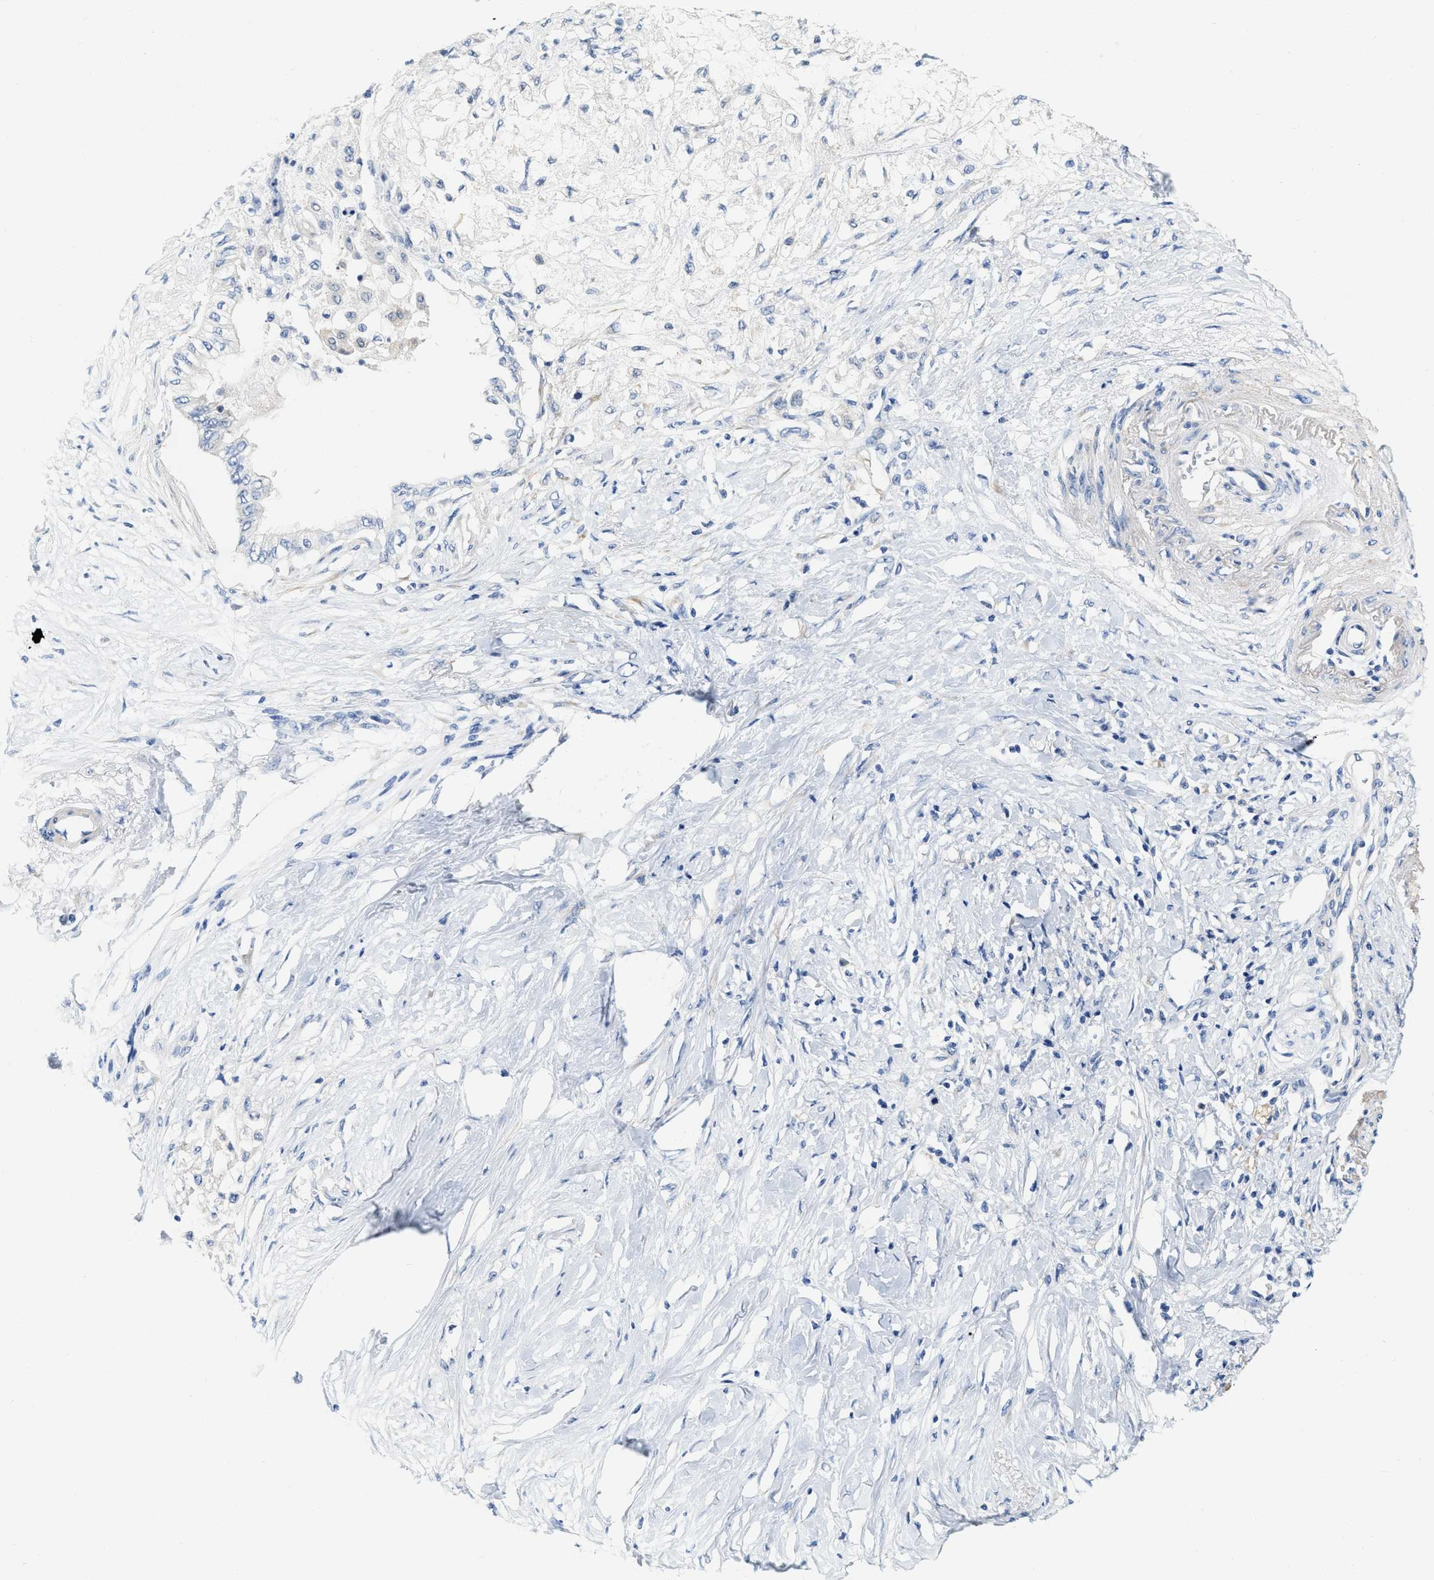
{"staining": {"intensity": "negative", "quantity": "none", "location": "none"}, "tissue": "pancreatic cancer", "cell_type": "Tumor cells", "image_type": "cancer", "snomed": [{"axis": "morphology", "description": "Normal tissue, NOS"}, {"axis": "morphology", "description": "Adenocarcinoma, NOS"}, {"axis": "topography", "description": "Pancreas"}, {"axis": "topography", "description": "Duodenum"}], "caption": "DAB (3,3'-diaminobenzidine) immunohistochemical staining of human pancreatic cancer displays no significant expression in tumor cells.", "gene": "EIF2AK2", "patient": {"sex": "female", "age": 60}}